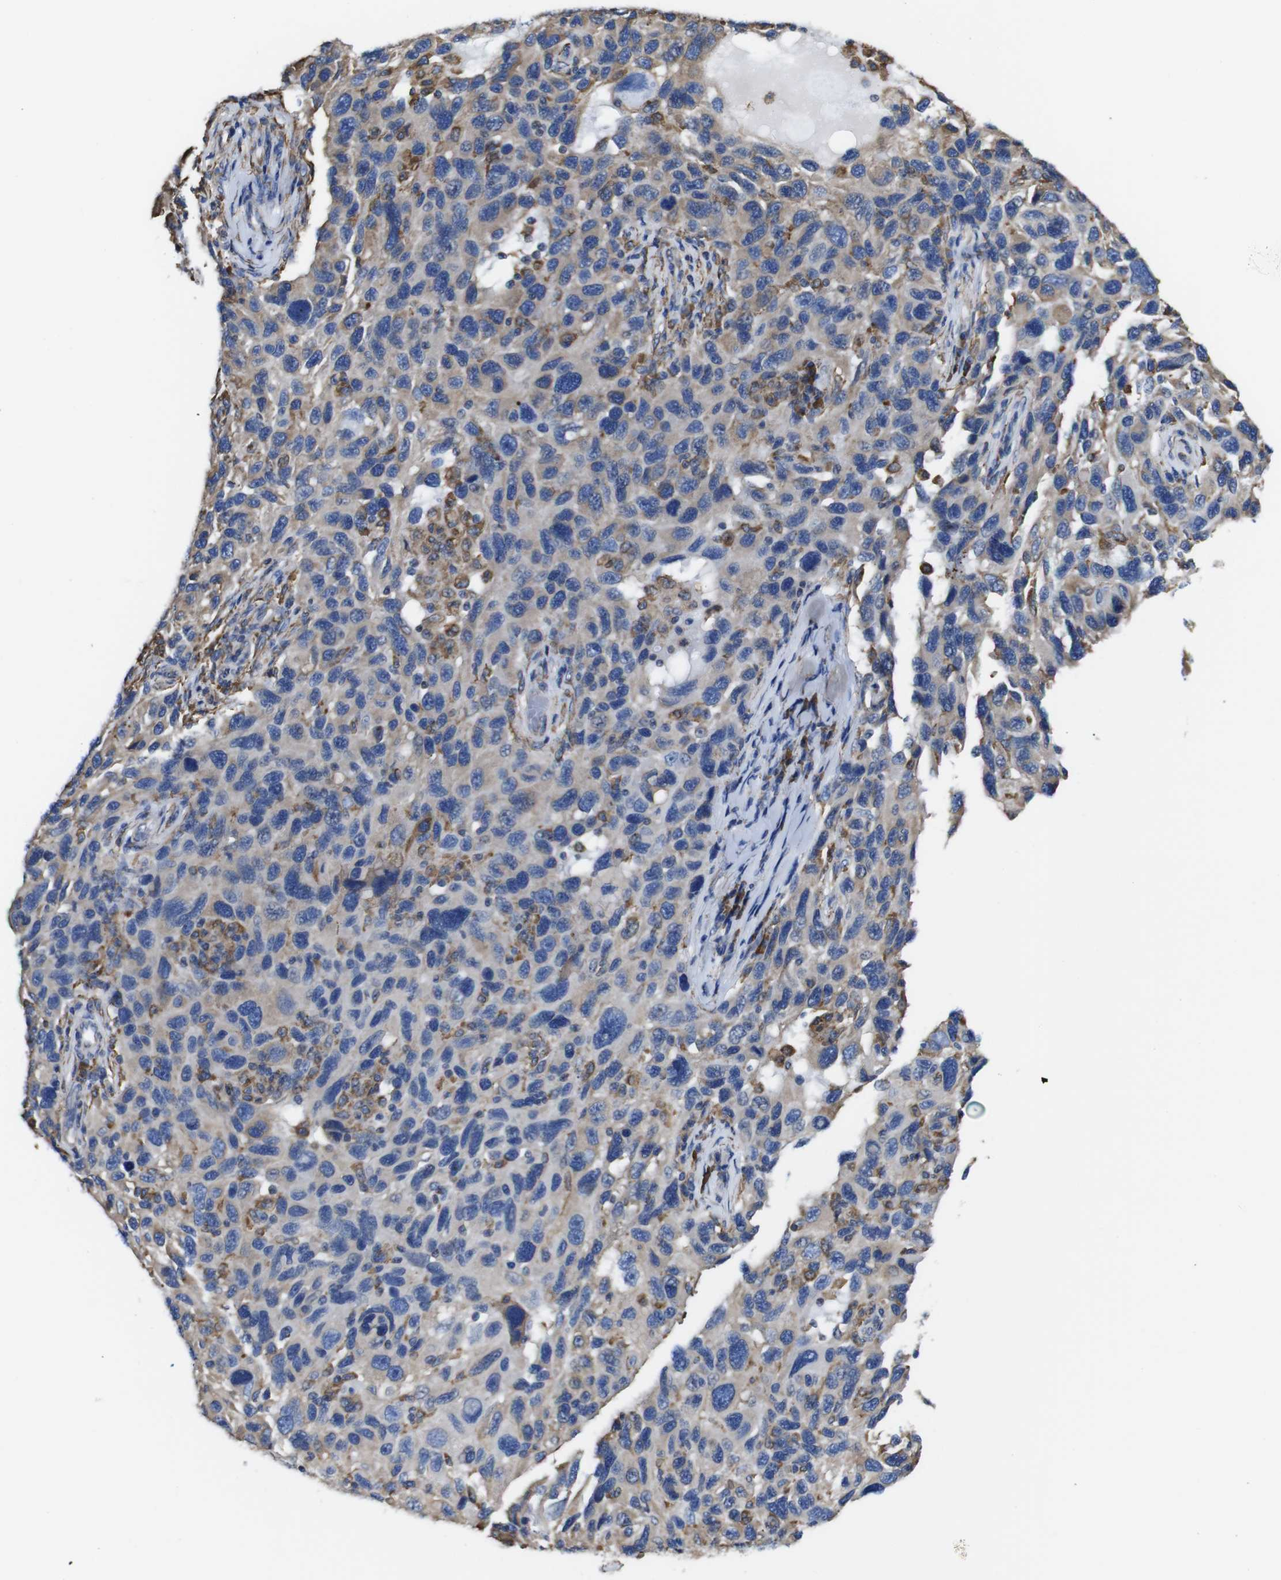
{"staining": {"intensity": "weak", "quantity": ">75%", "location": "cytoplasmic/membranous"}, "tissue": "melanoma", "cell_type": "Tumor cells", "image_type": "cancer", "snomed": [{"axis": "morphology", "description": "Malignant melanoma, NOS"}, {"axis": "topography", "description": "Skin"}], "caption": "A brown stain labels weak cytoplasmic/membranous positivity of a protein in melanoma tumor cells.", "gene": "PPIB", "patient": {"sex": "male", "age": 53}}